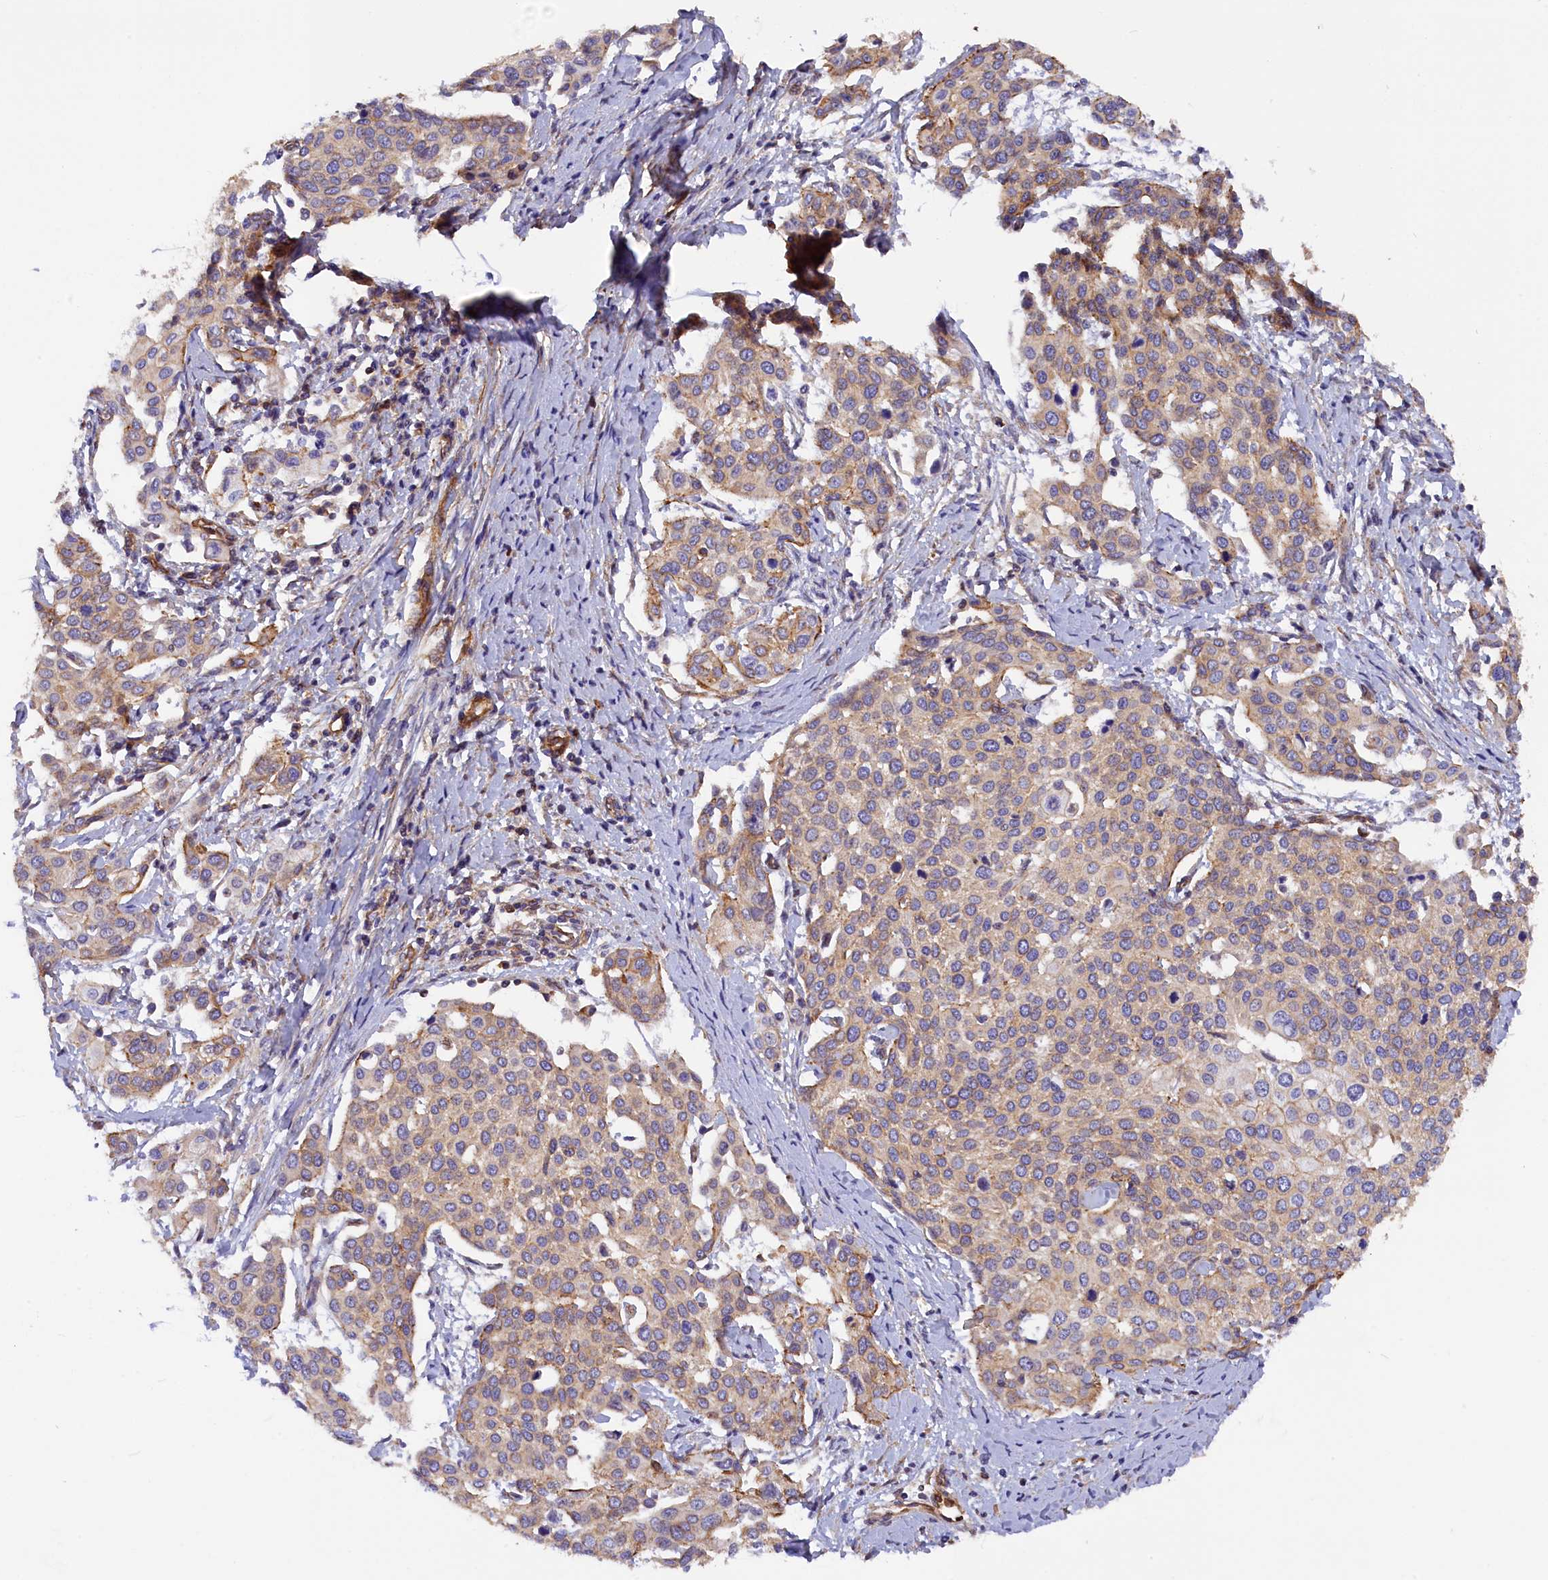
{"staining": {"intensity": "weak", "quantity": ">75%", "location": "cytoplasmic/membranous"}, "tissue": "cervical cancer", "cell_type": "Tumor cells", "image_type": "cancer", "snomed": [{"axis": "morphology", "description": "Squamous cell carcinoma, NOS"}, {"axis": "topography", "description": "Cervix"}], "caption": "An IHC micrograph of neoplastic tissue is shown. Protein staining in brown highlights weak cytoplasmic/membranous positivity in cervical cancer within tumor cells.", "gene": "MED20", "patient": {"sex": "female", "age": 44}}